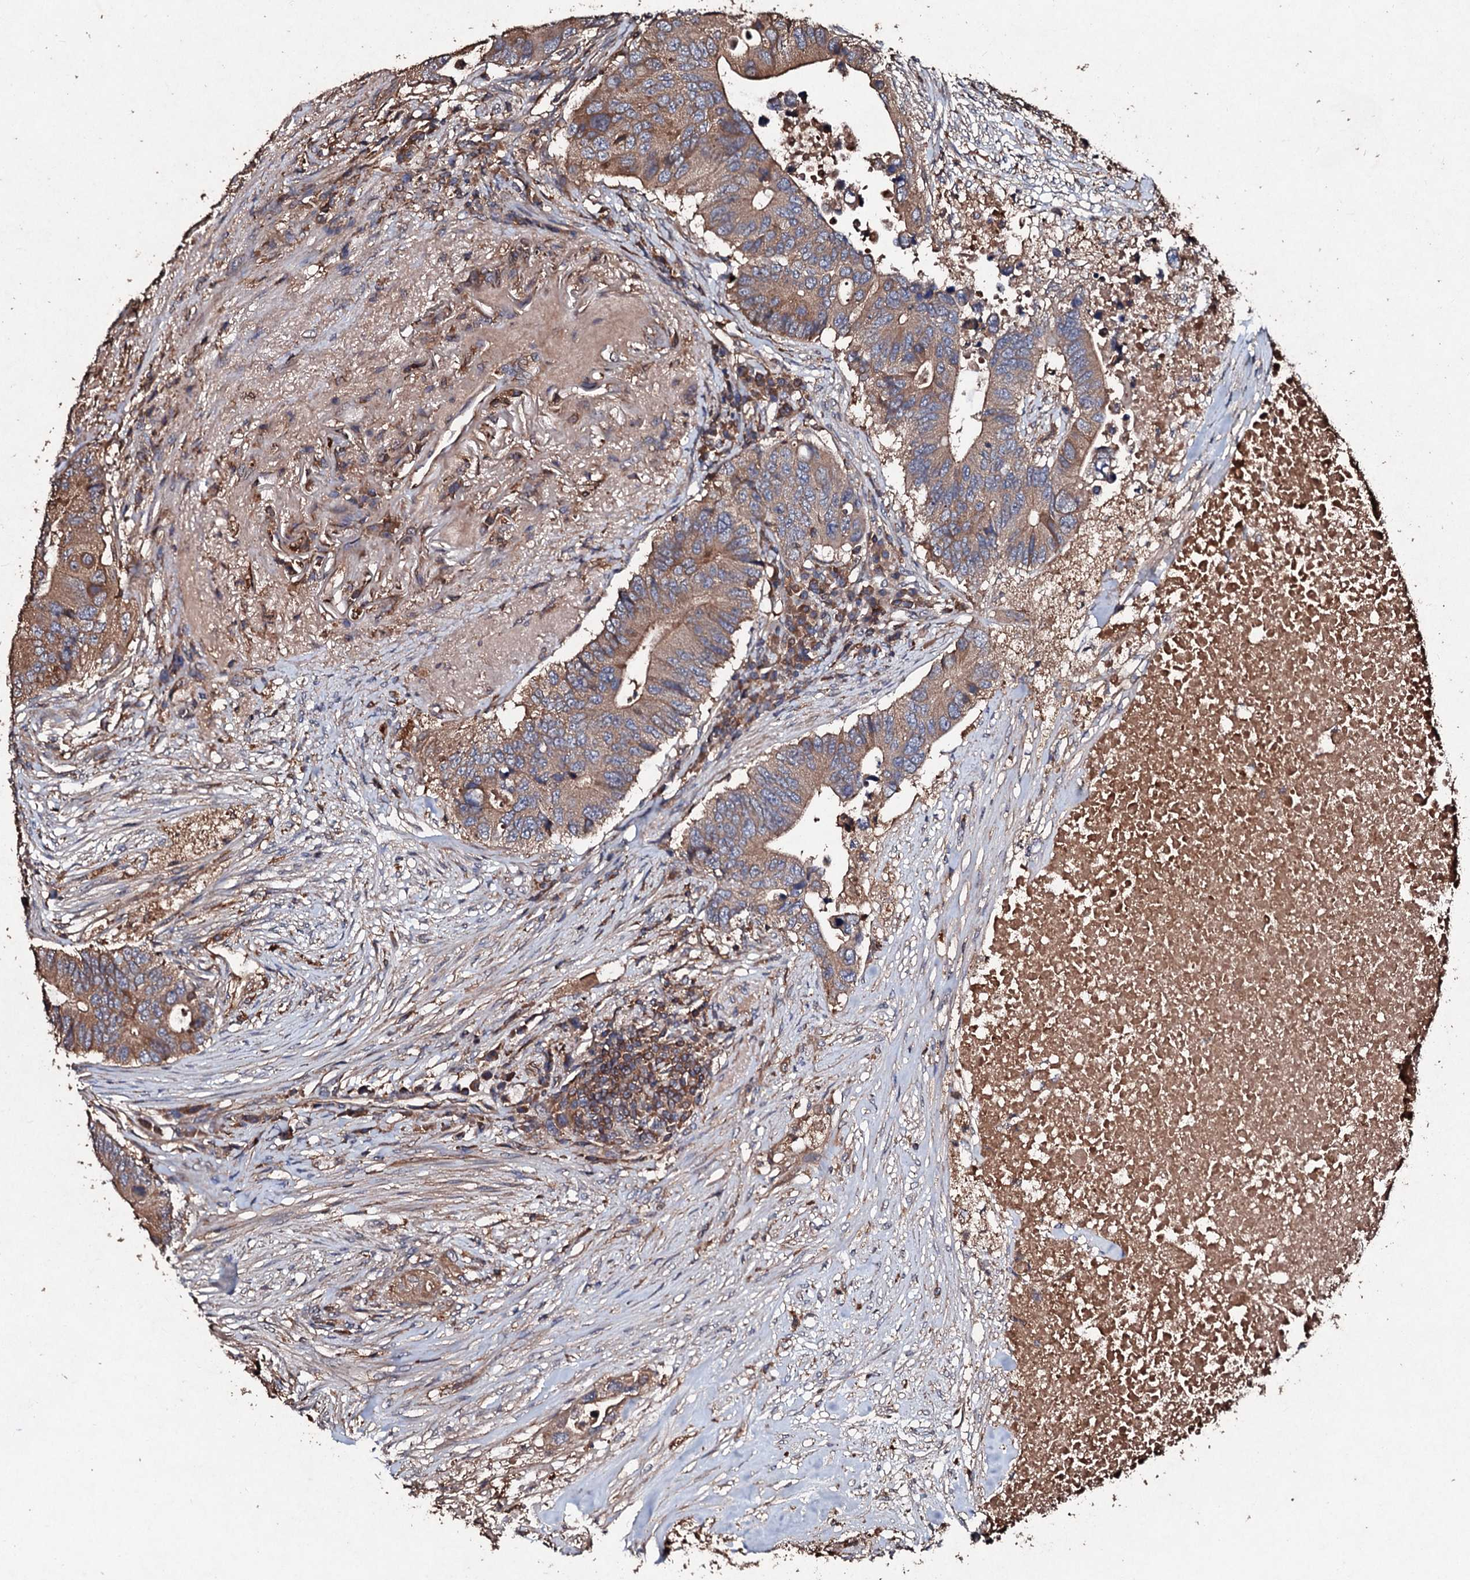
{"staining": {"intensity": "moderate", "quantity": ">75%", "location": "cytoplasmic/membranous"}, "tissue": "colorectal cancer", "cell_type": "Tumor cells", "image_type": "cancer", "snomed": [{"axis": "morphology", "description": "Adenocarcinoma, NOS"}, {"axis": "topography", "description": "Colon"}], "caption": "Moderate cytoplasmic/membranous staining for a protein is seen in approximately >75% of tumor cells of adenocarcinoma (colorectal) using immunohistochemistry (IHC).", "gene": "KERA", "patient": {"sex": "male", "age": 71}}